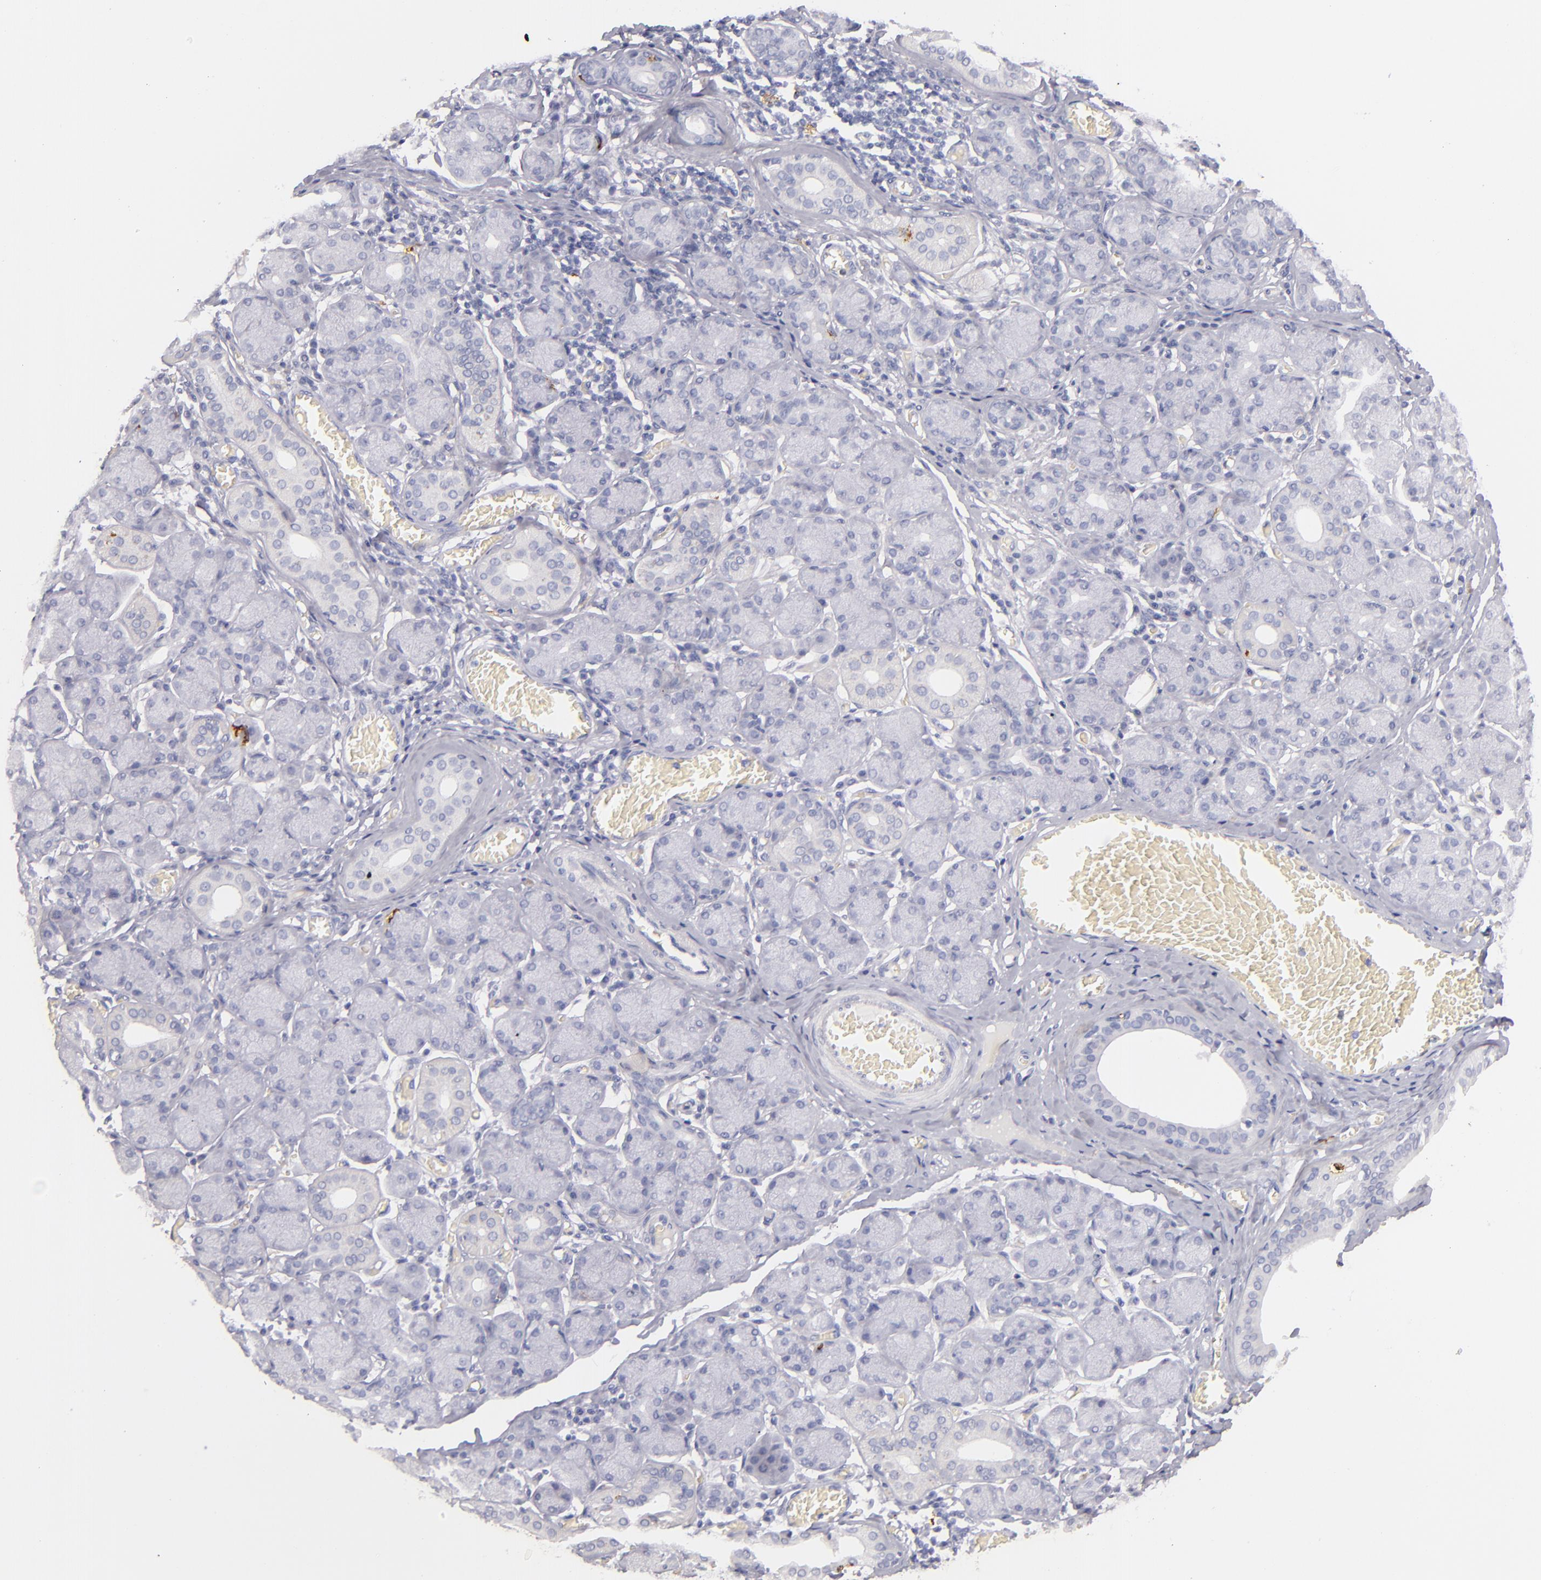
{"staining": {"intensity": "negative", "quantity": "none", "location": "none"}, "tissue": "salivary gland", "cell_type": "Glandular cells", "image_type": "normal", "snomed": [{"axis": "morphology", "description": "Normal tissue, NOS"}, {"axis": "topography", "description": "Salivary gland"}], "caption": "The micrograph reveals no significant staining in glandular cells of salivary gland. Brightfield microscopy of immunohistochemistry (IHC) stained with DAB (3,3'-diaminobenzidine) (brown) and hematoxylin (blue), captured at high magnification.", "gene": "CD207", "patient": {"sex": "female", "age": 24}}